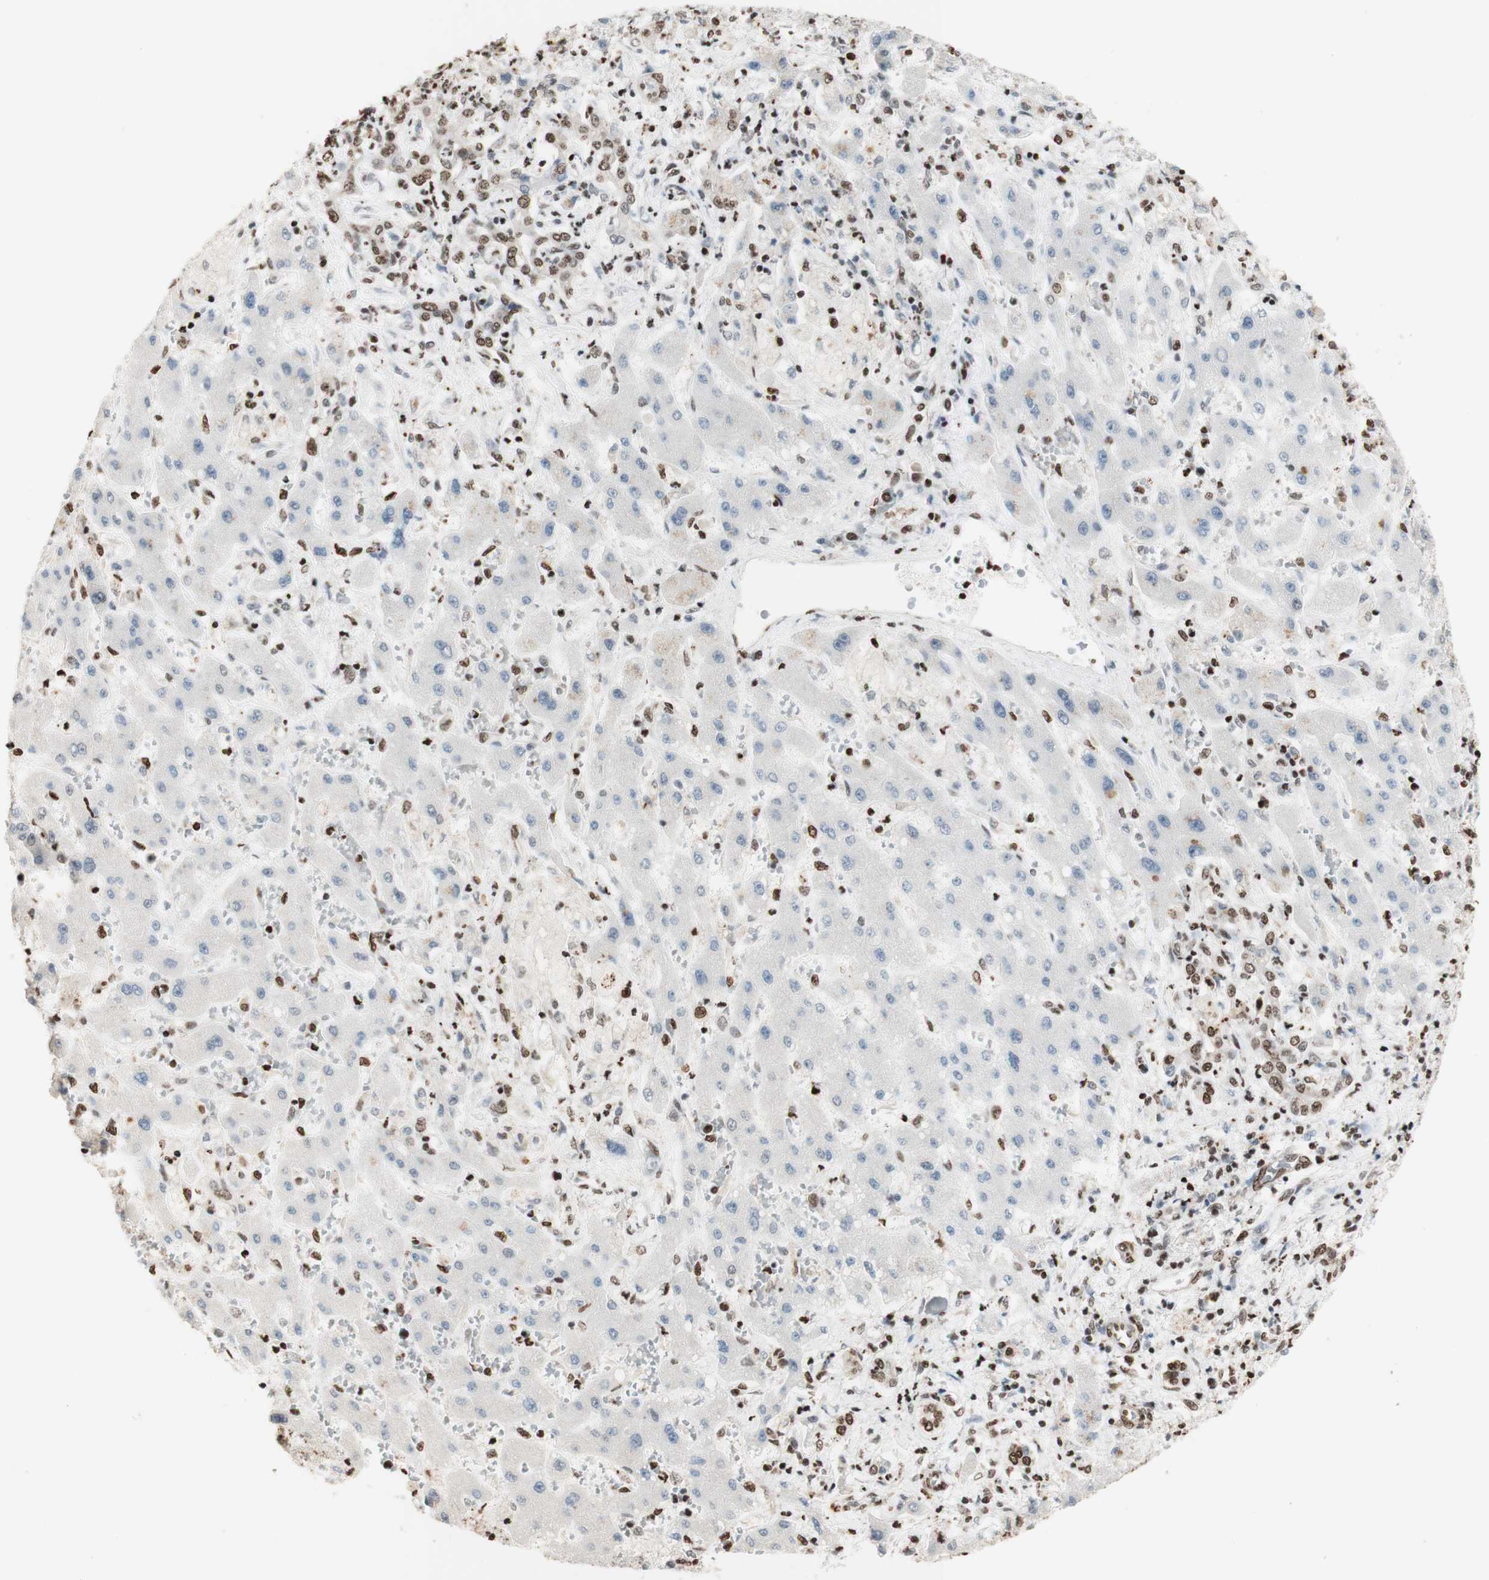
{"staining": {"intensity": "strong", "quantity": ">75%", "location": "cytoplasmic/membranous,nuclear"}, "tissue": "liver cancer", "cell_type": "Tumor cells", "image_type": "cancer", "snomed": [{"axis": "morphology", "description": "Cholangiocarcinoma"}, {"axis": "topography", "description": "Liver"}], "caption": "High-magnification brightfield microscopy of liver cancer stained with DAB (brown) and counterstained with hematoxylin (blue). tumor cells exhibit strong cytoplasmic/membranous and nuclear expression is appreciated in about>75% of cells.", "gene": "HNRNPA2B1", "patient": {"sex": "male", "age": 50}}